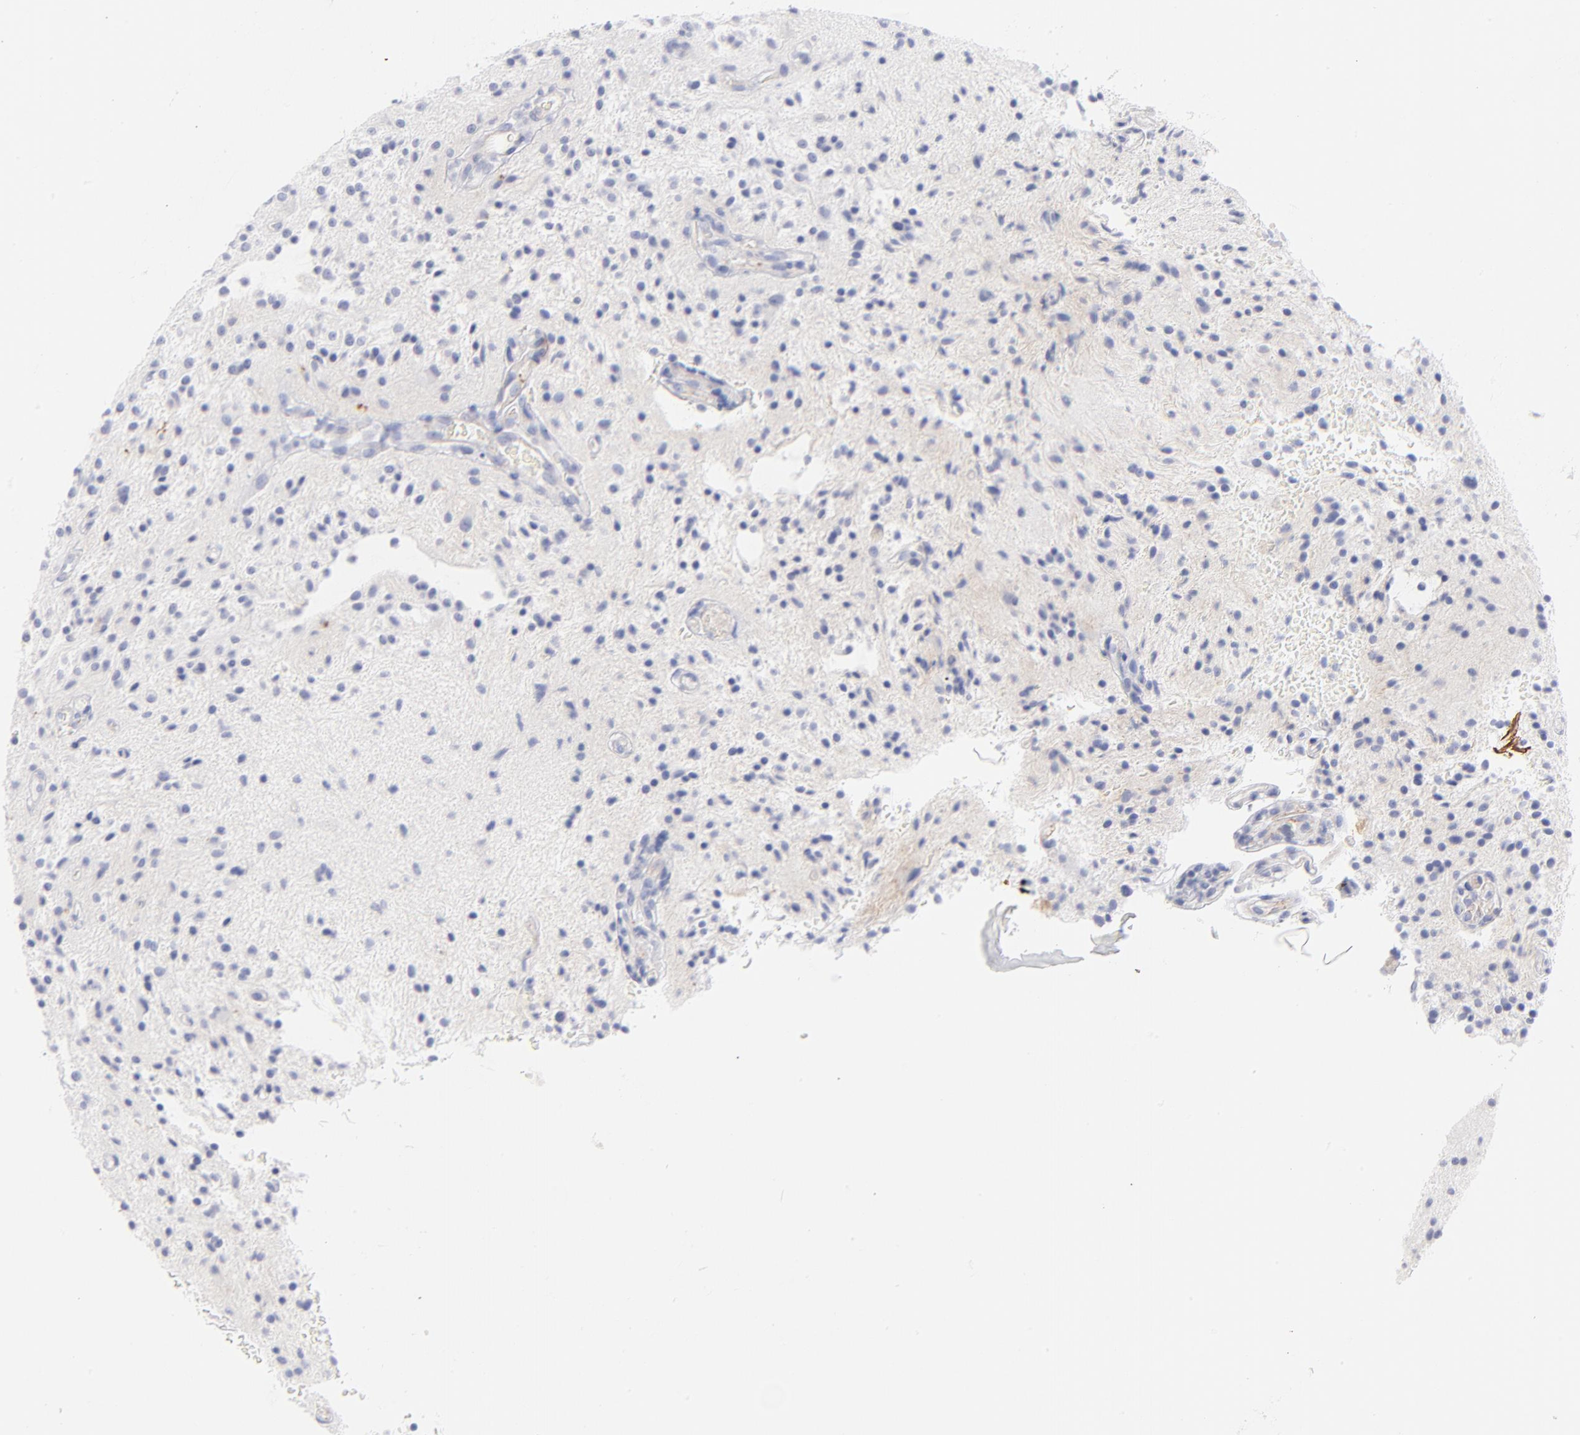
{"staining": {"intensity": "negative", "quantity": "none", "location": "none"}, "tissue": "glioma", "cell_type": "Tumor cells", "image_type": "cancer", "snomed": [{"axis": "morphology", "description": "Glioma, malignant, NOS"}, {"axis": "topography", "description": "Cerebellum"}], "caption": "High magnification brightfield microscopy of glioma (malignant) stained with DAB (brown) and counterstained with hematoxylin (blue): tumor cells show no significant expression.", "gene": "ACTA2", "patient": {"sex": "female", "age": 10}}